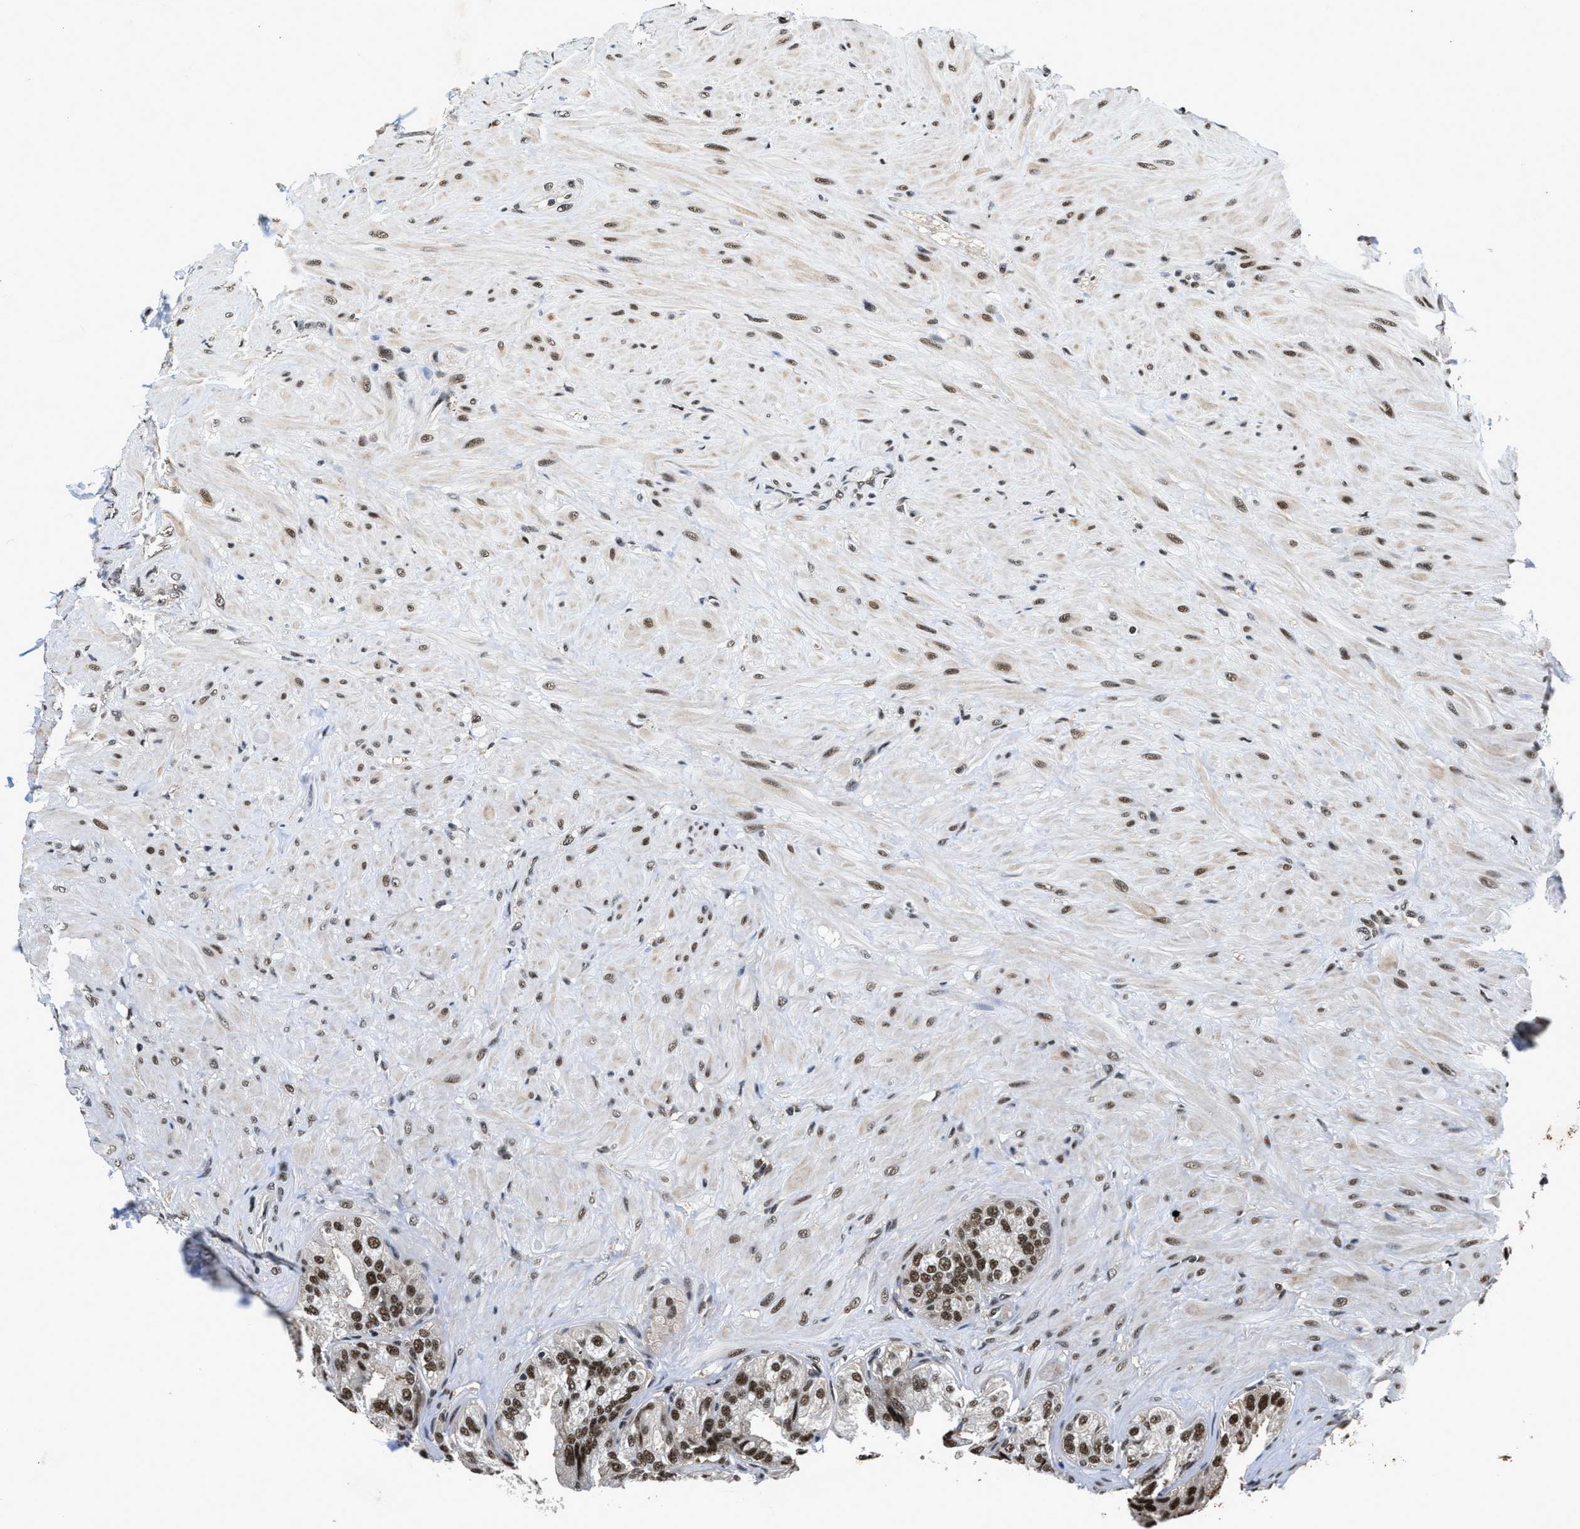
{"staining": {"intensity": "strong", "quantity": ">75%", "location": "nuclear"}, "tissue": "seminal vesicle", "cell_type": "Glandular cells", "image_type": "normal", "snomed": [{"axis": "morphology", "description": "Normal tissue, NOS"}, {"axis": "topography", "description": "Seminal veicle"}], "caption": "The histopathology image reveals immunohistochemical staining of benign seminal vesicle. There is strong nuclear positivity is seen in about >75% of glandular cells. (DAB (3,3'-diaminobenzidine) = brown stain, brightfield microscopy at high magnification).", "gene": "HNRNPF", "patient": {"sex": "male", "age": 68}}